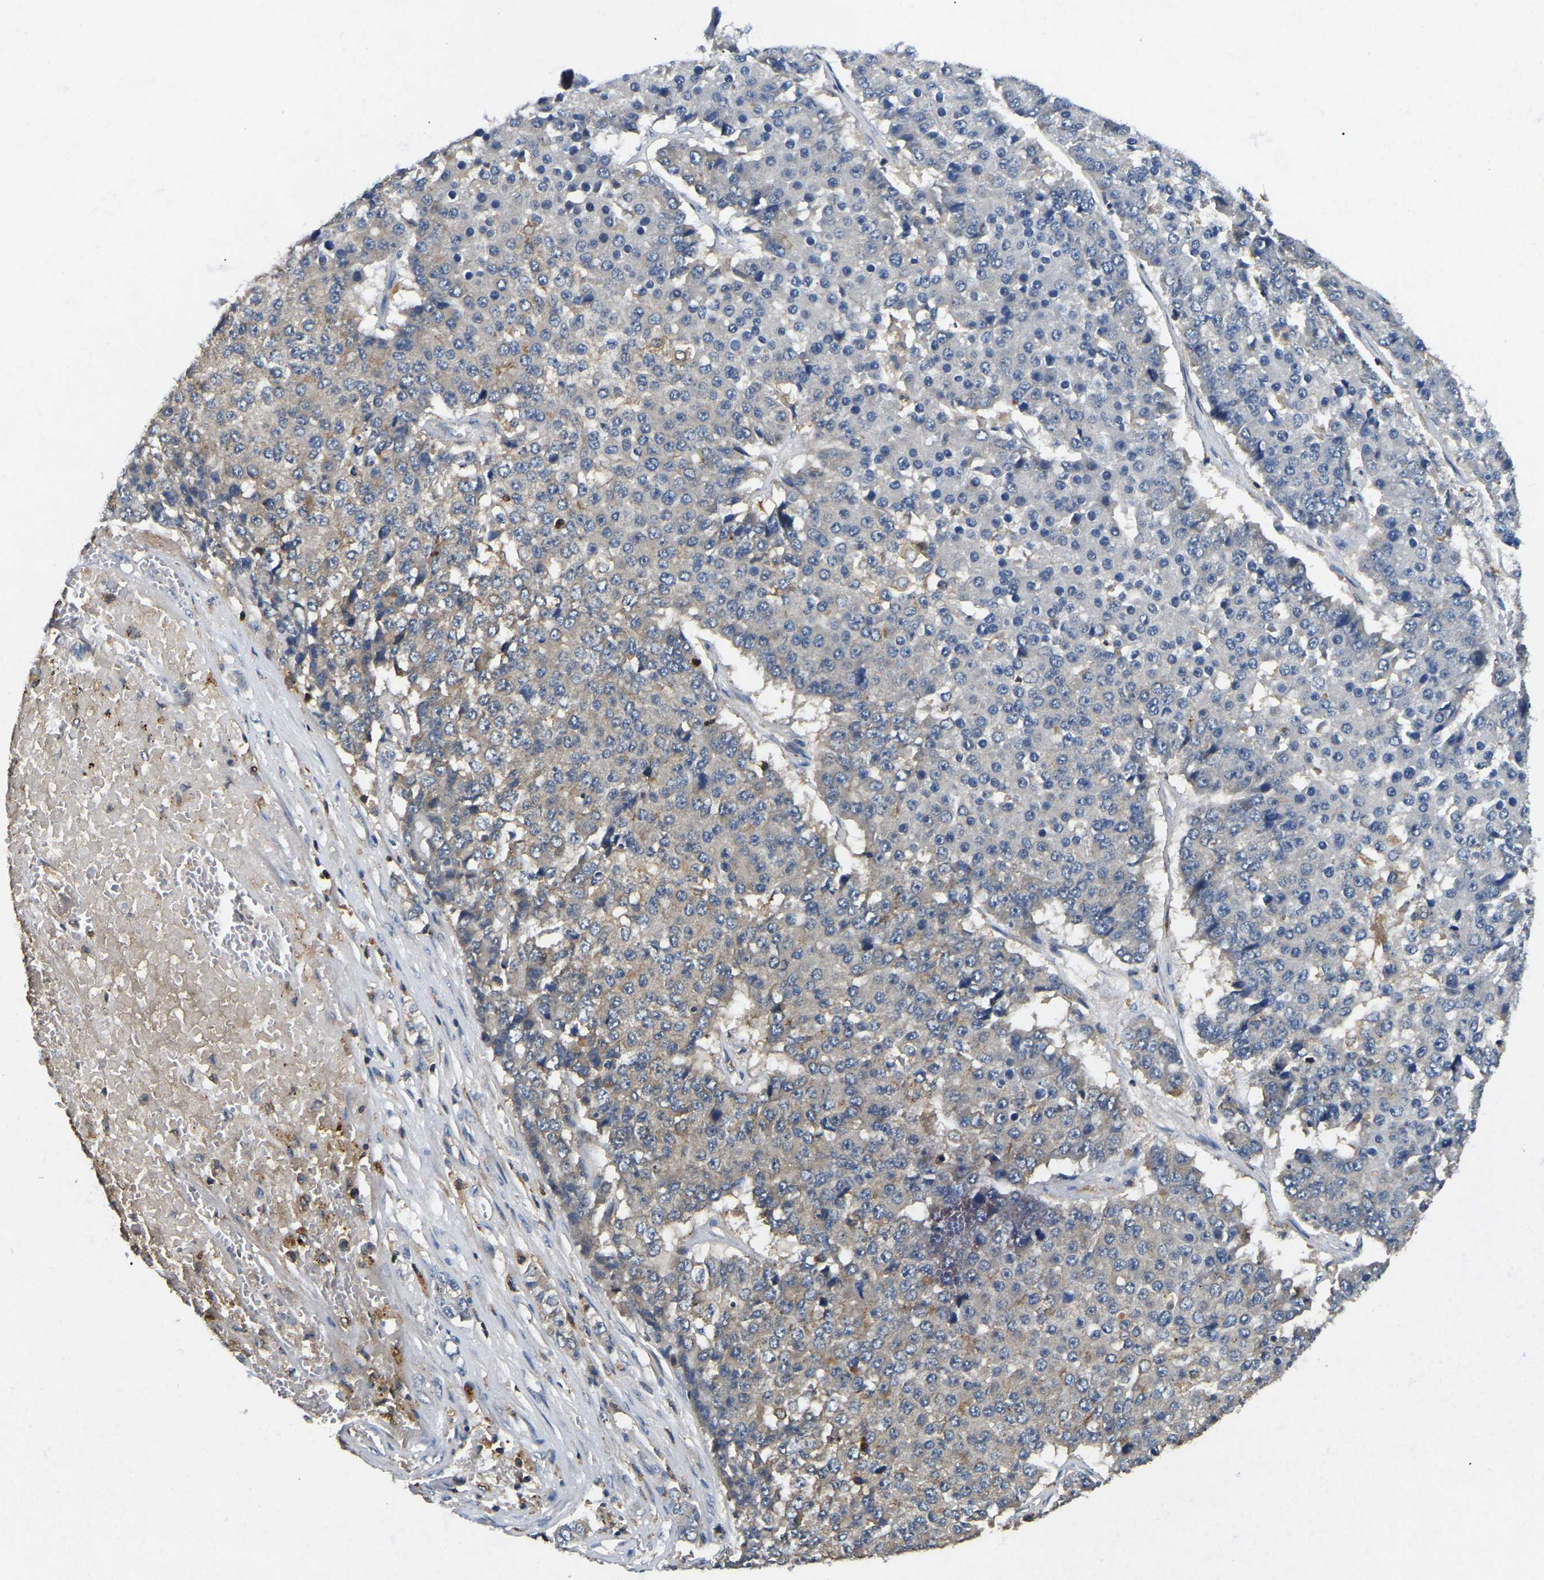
{"staining": {"intensity": "weak", "quantity": "<25%", "location": "cytoplasmic/membranous"}, "tissue": "pancreatic cancer", "cell_type": "Tumor cells", "image_type": "cancer", "snomed": [{"axis": "morphology", "description": "Adenocarcinoma, NOS"}, {"axis": "topography", "description": "Pancreas"}], "caption": "A histopathology image of human pancreatic adenocarcinoma is negative for staining in tumor cells.", "gene": "SMPD2", "patient": {"sex": "male", "age": 50}}